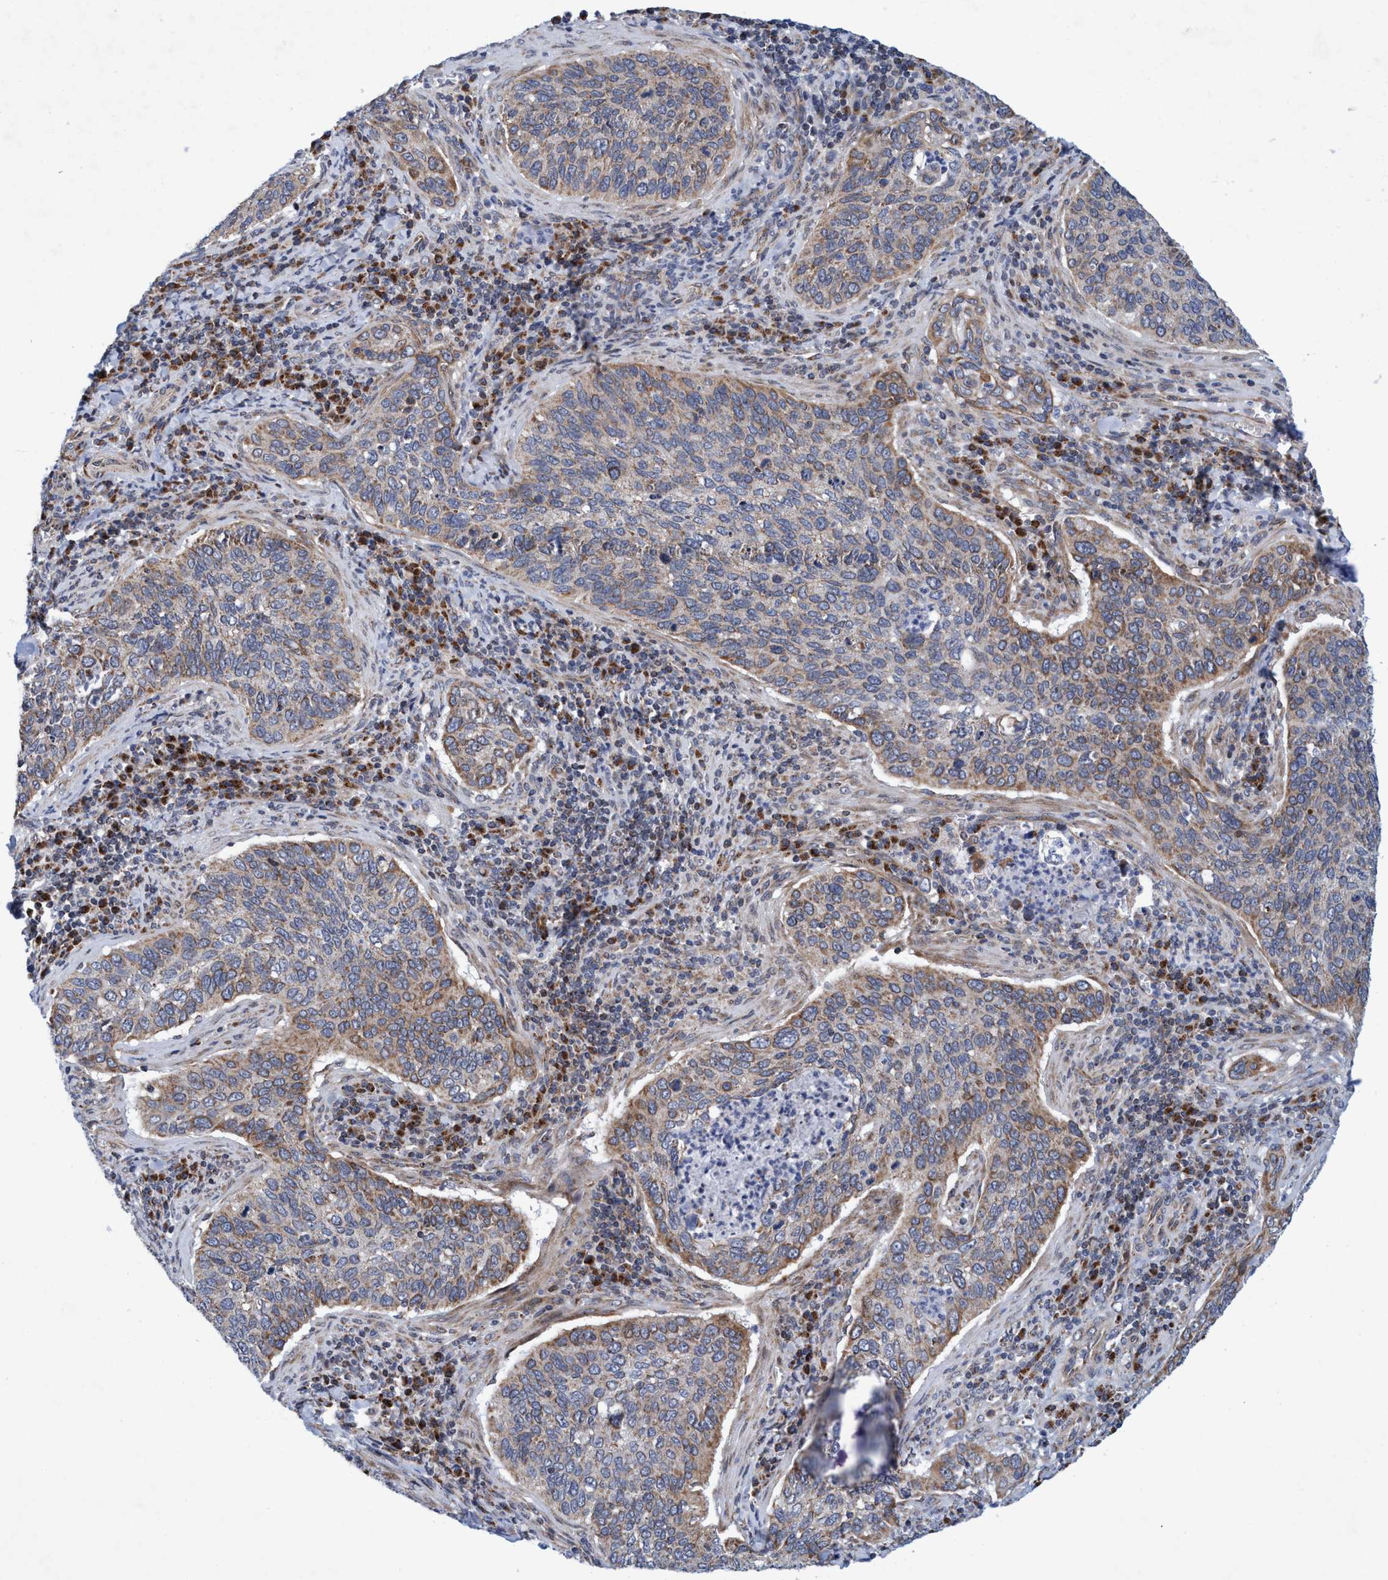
{"staining": {"intensity": "moderate", "quantity": "25%-75%", "location": "cytoplasmic/membranous"}, "tissue": "cervical cancer", "cell_type": "Tumor cells", "image_type": "cancer", "snomed": [{"axis": "morphology", "description": "Squamous cell carcinoma, NOS"}, {"axis": "topography", "description": "Cervix"}], "caption": "DAB (3,3'-diaminobenzidine) immunohistochemical staining of human cervical cancer (squamous cell carcinoma) displays moderate cytoplasmic/membranous protein positivity in approximately 25%-75% of tumor cells. The staining is performed using DAB brown chromogen to label protein expression. The nuclei are counter-stained blue using hematoxylin.", "gene": "POLR1F", "patient": {"sex": "female", "age": 53}}